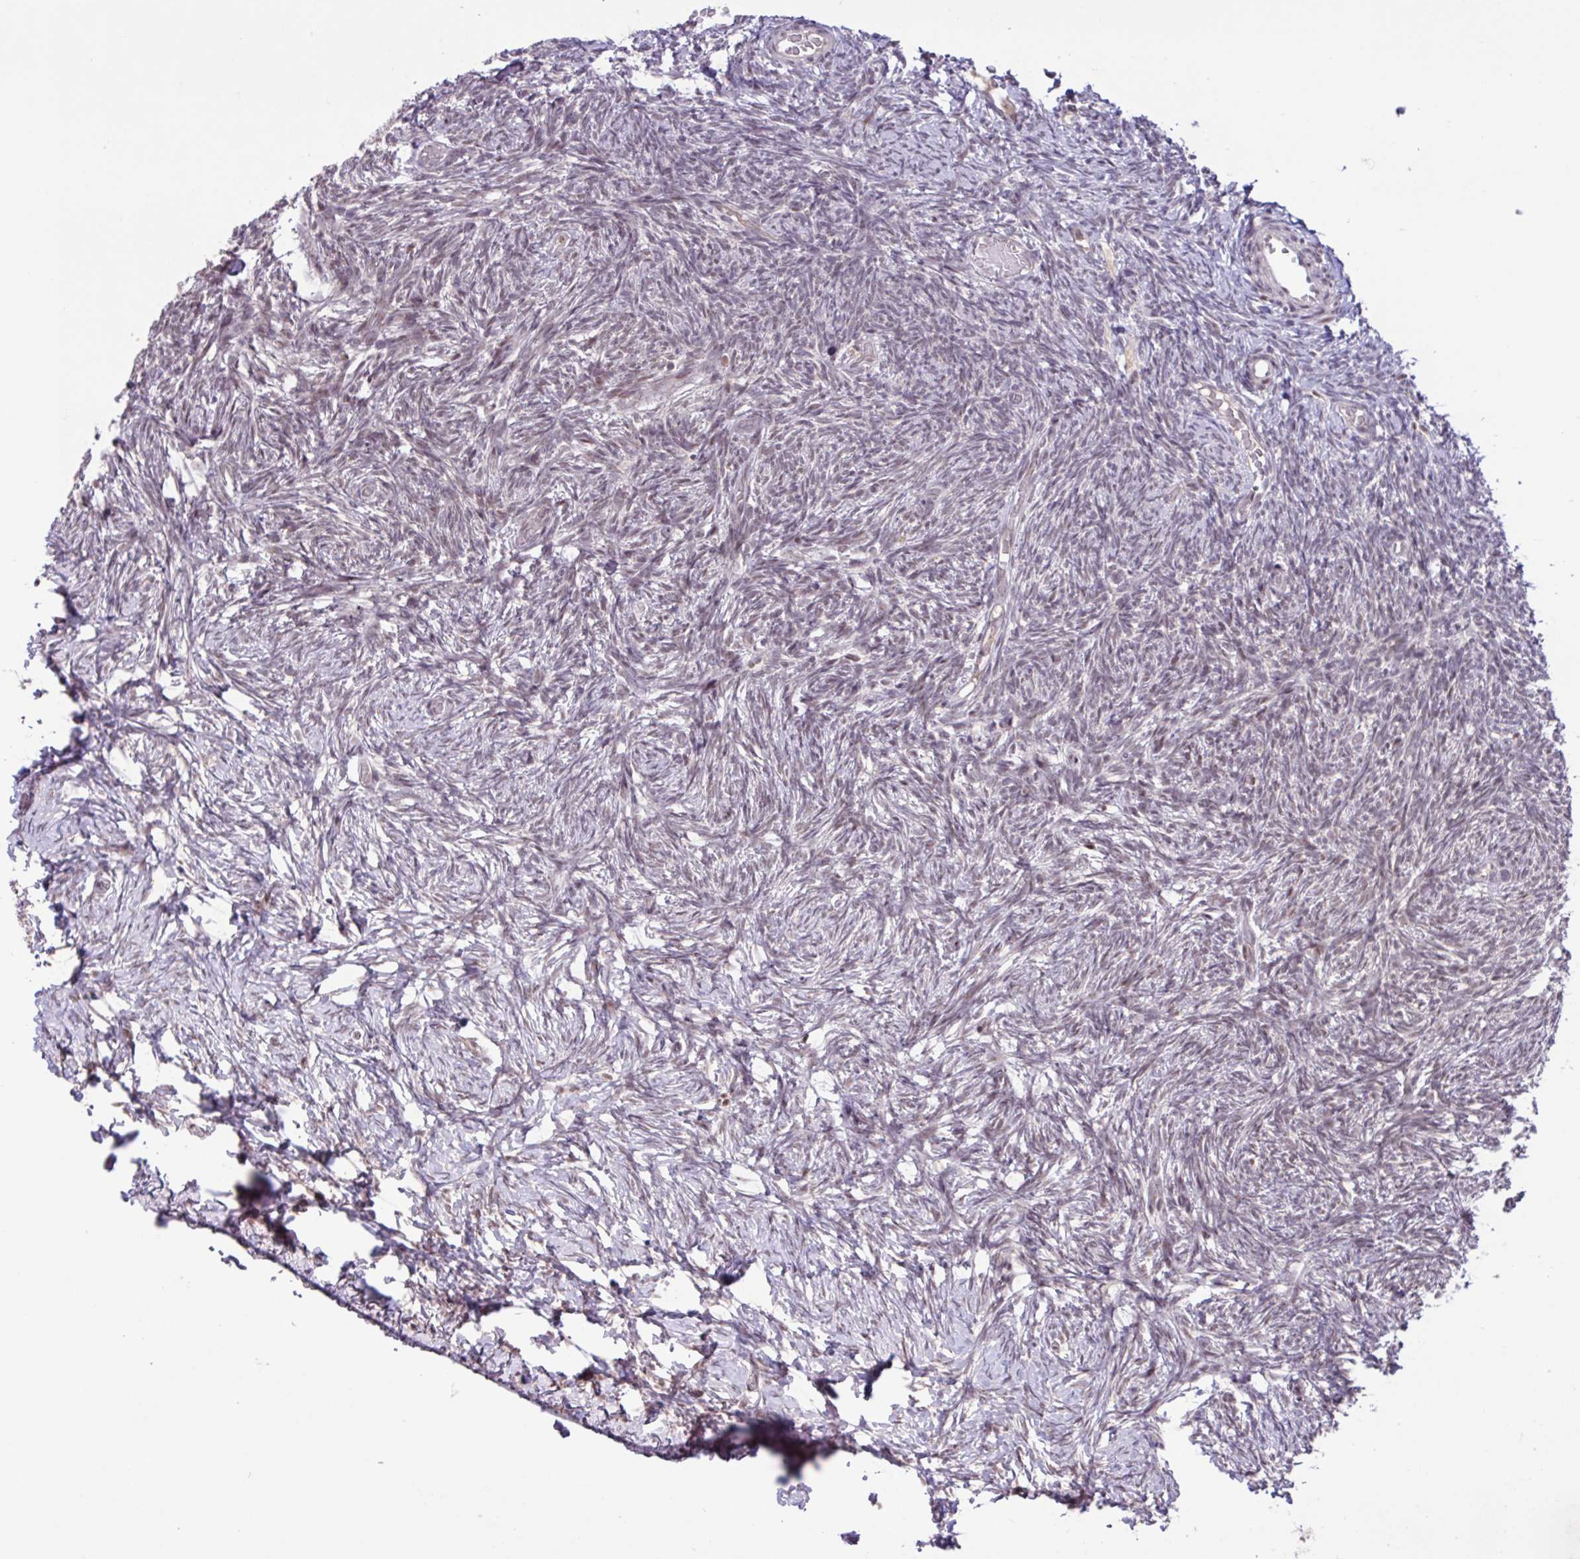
{"staining": {"intensity": "strong", "quantity": ">75%", "location": "cytoplasmic/membranous,nuclear"}, "tissue": "ovary", "cell_type": "Follicle cells", "image_type": "normal", "snomed": [{"axis": "morphology", "description": "Normal tissue, NOS"}, {"axis": "topography", "description": "Ovary"}], "caption": "Strong cytoplasmic/membranous,nuclear positivity is identified in about >75% of follicle cells in unremarkable ovary. Using DAB (3,3'-diaminobenzidine) (brown) and hematoxylin (blue) stains, captured at high magnification using brightfield microscopy.", "gene": "BRD3", "patient": {"sex": "female", "age": 39}}